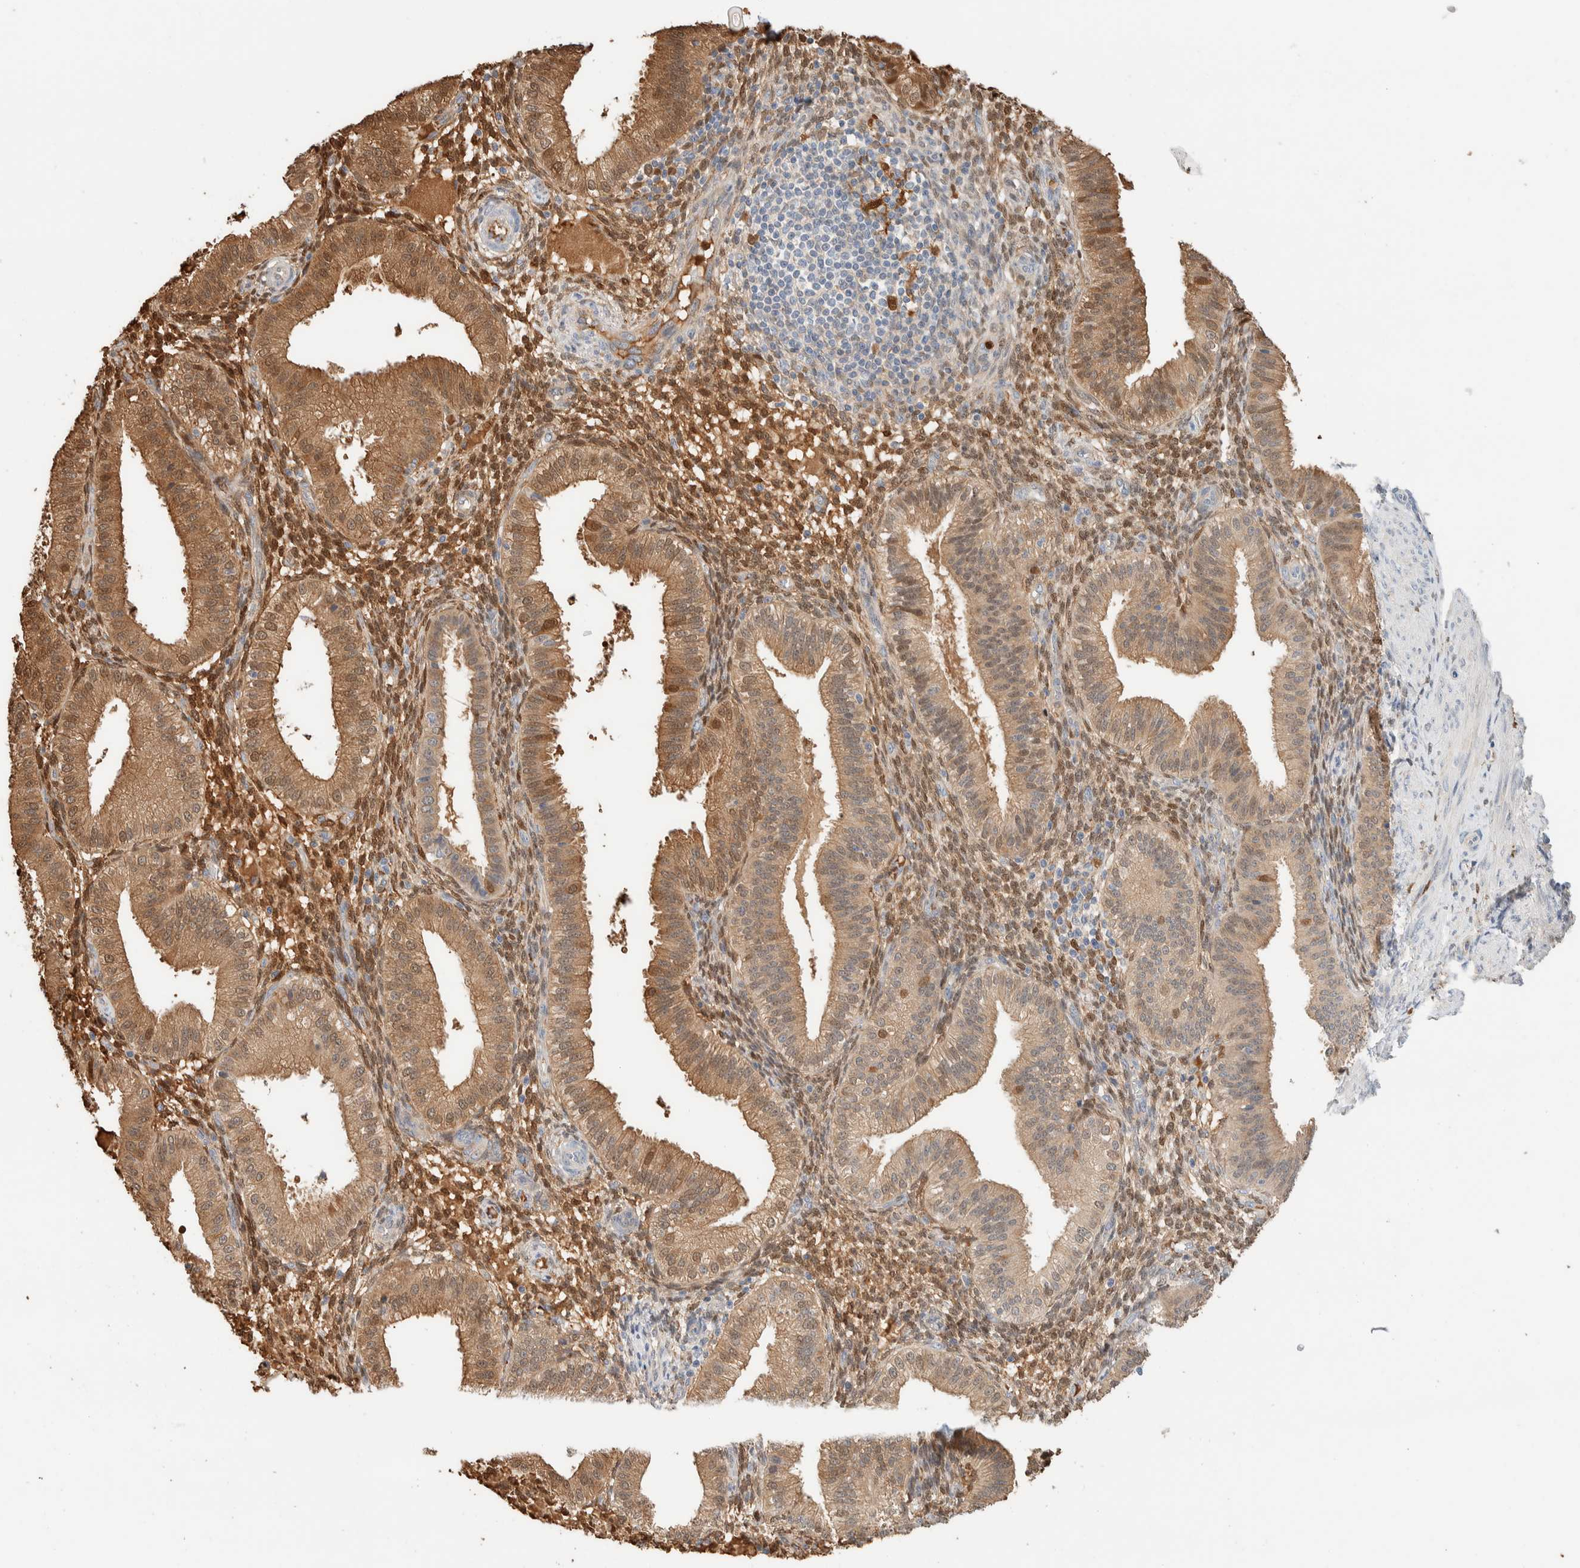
{"staining": {"intensity": "moderate", "quantity": ">75%", "location": "cytoplasmic/membranous,nuclear"}, "tissue": "endometrium", "cell_type": "Cells in endometrial stroma", "image_type": "normal", "snomed": [{"axis": "morphology", "description": "Normal tissue, NOS"}, {"axis": "topography", "description": "Endometrium"}], "caption": "This photomicrograph demonstrates IHC staining of normal human endometrium, with medium moderate cytoplasmic/membranous,nuclear expression in about >75% of cells in endometrial stroma.", "gene": "SETD4", "patient": {"sex": "female", "age": 39}}